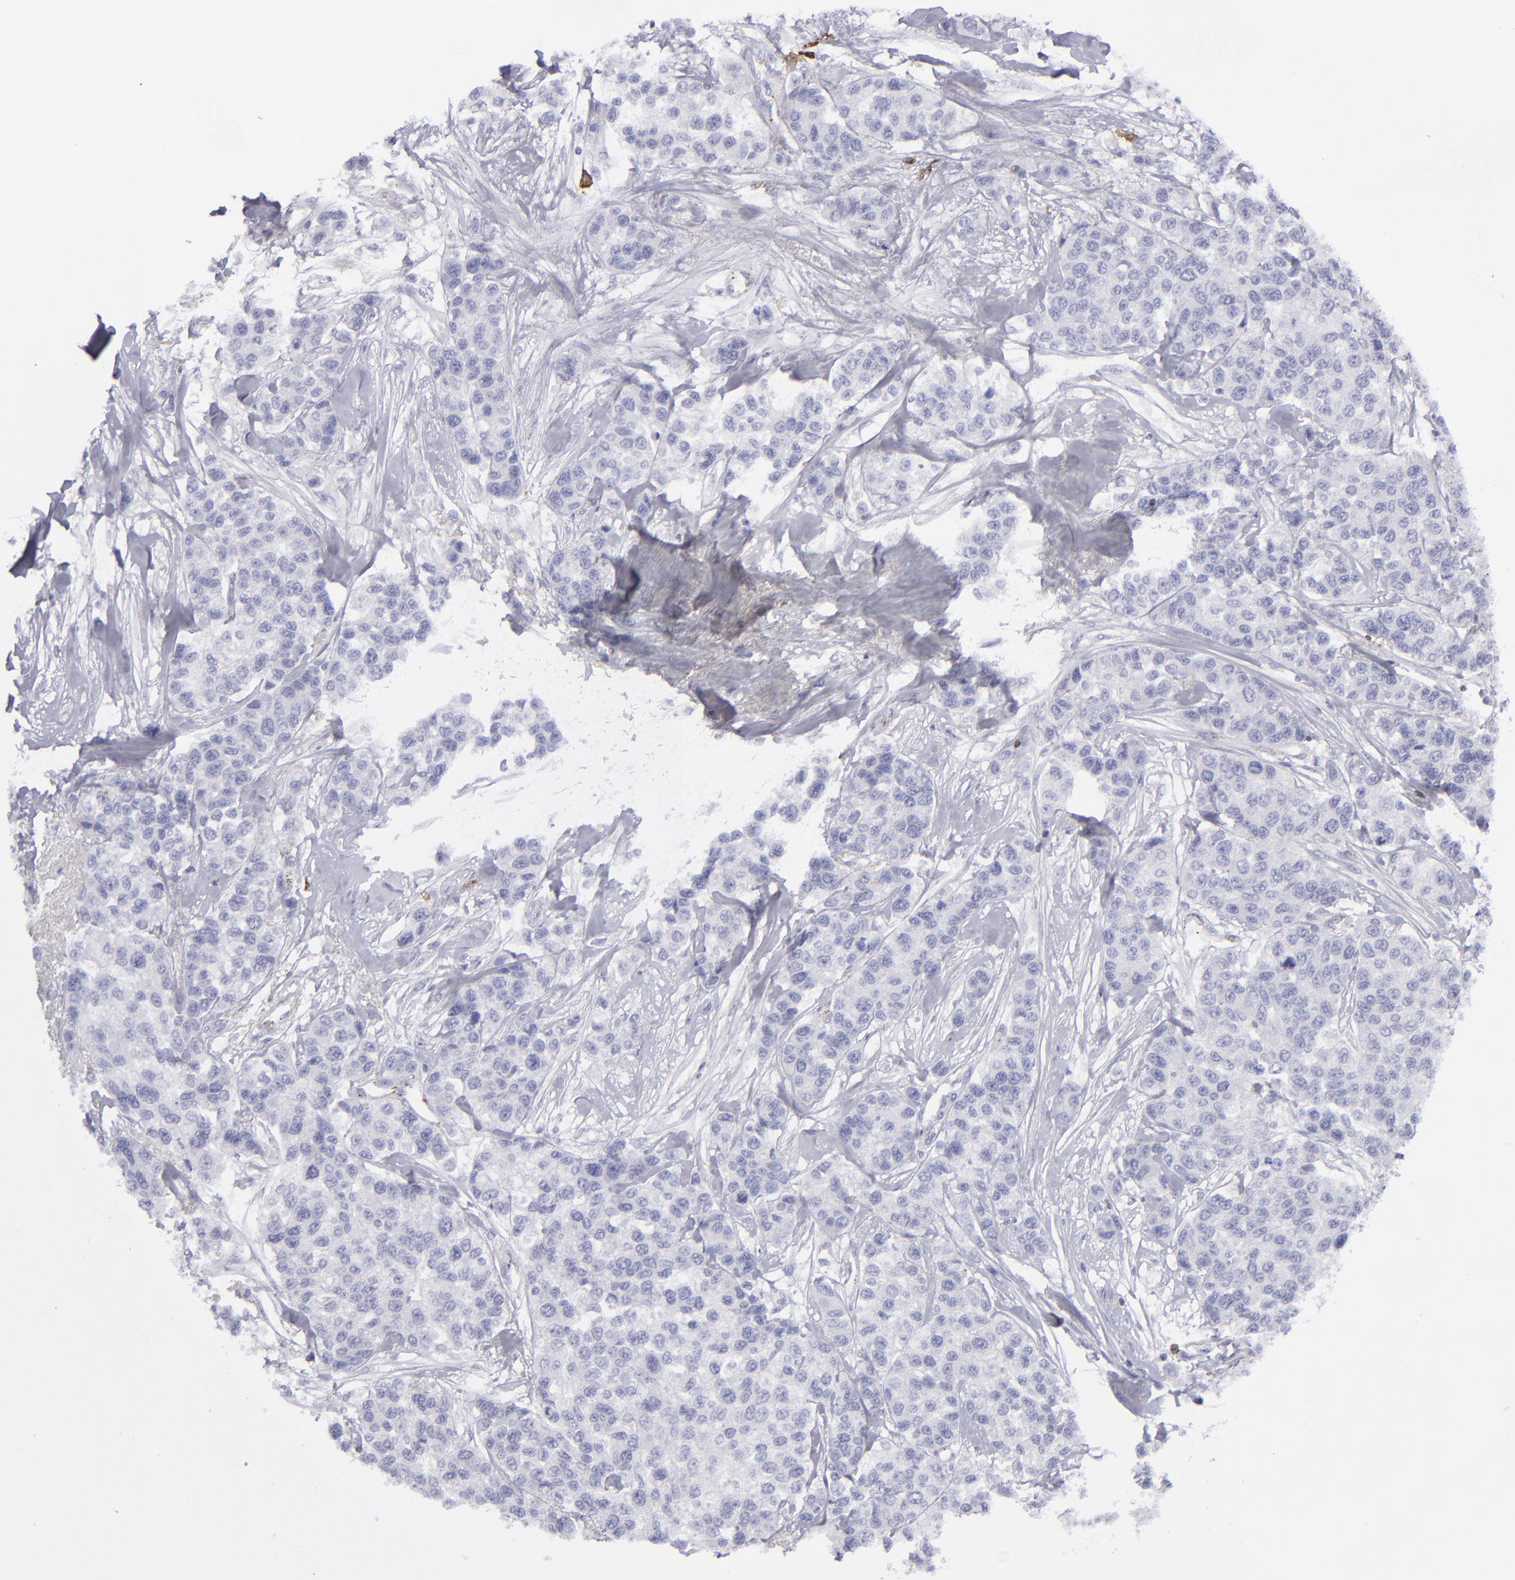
{"staining": {"intensity": "negative", "quantity": "none", "location": "none"}, "tissue": "breast cancer", "cell_type": "Tumor cells", "image_type": "cancer", "snomed": [{"axis": "morphology", "description": "Duct carcinoma"}, {"axis": "topography", "description": "Breast"}], "caption": "Breast cancer (intraductal carcinoma) stained for a protein using IHC reveals no expression tumor cells.", "gene": "CD27", "patient": {"sex": "female", "age": 51}}